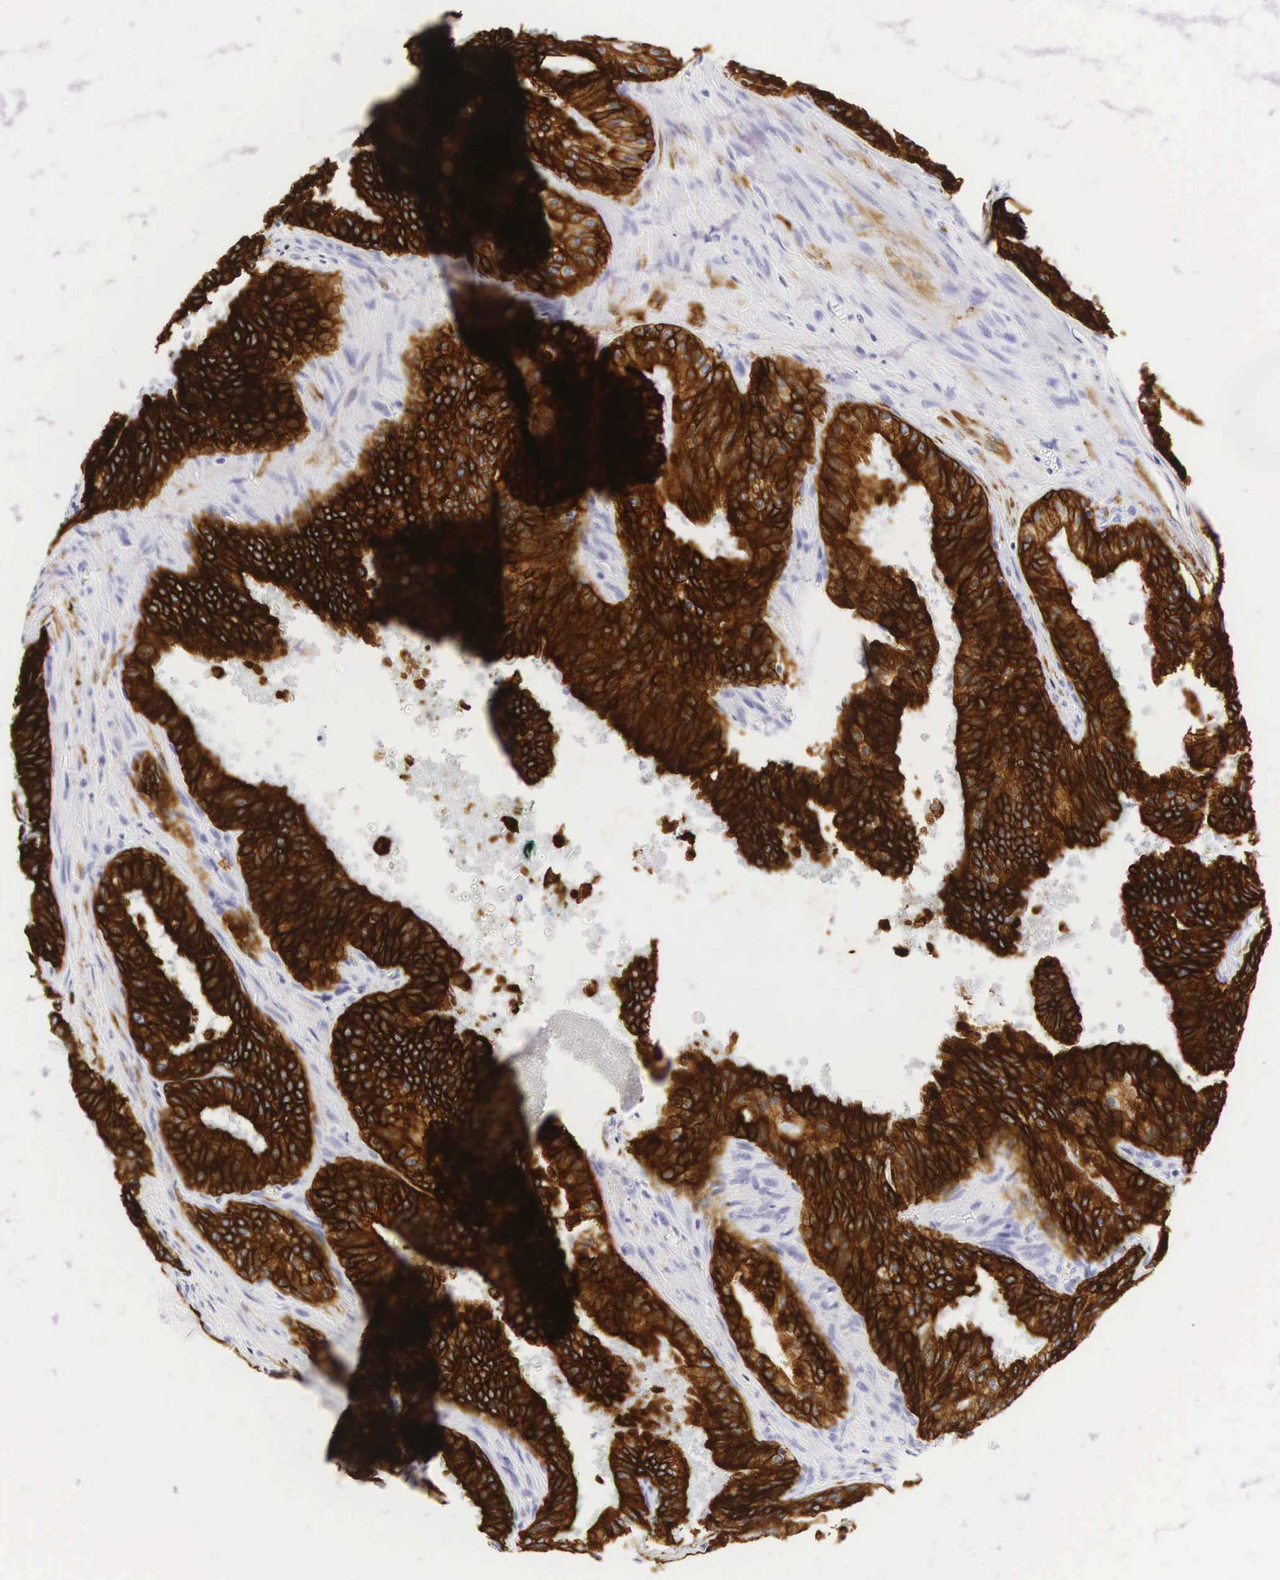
{"staining": {"intensity": "strong", "quantity": ">75%", "location": "cytoplasmic/membranous"}, "tissue": "prostate", "cell_type": "Glandular cells", "image_type": "normal", "snomed": [{"axis": "morphology", "description": "Normal tissue, NOS"}, {"axis": "topography", "description": "Prostate"}], "caption": "The micrograph exhibits immunohistochemical staining of benign prostate. There is strong cytoplasmic/membranous positivity is identified in about >75% of glandular cells.", "gene": "KRT18", "patient": {"sex": "male", "age": 68}}